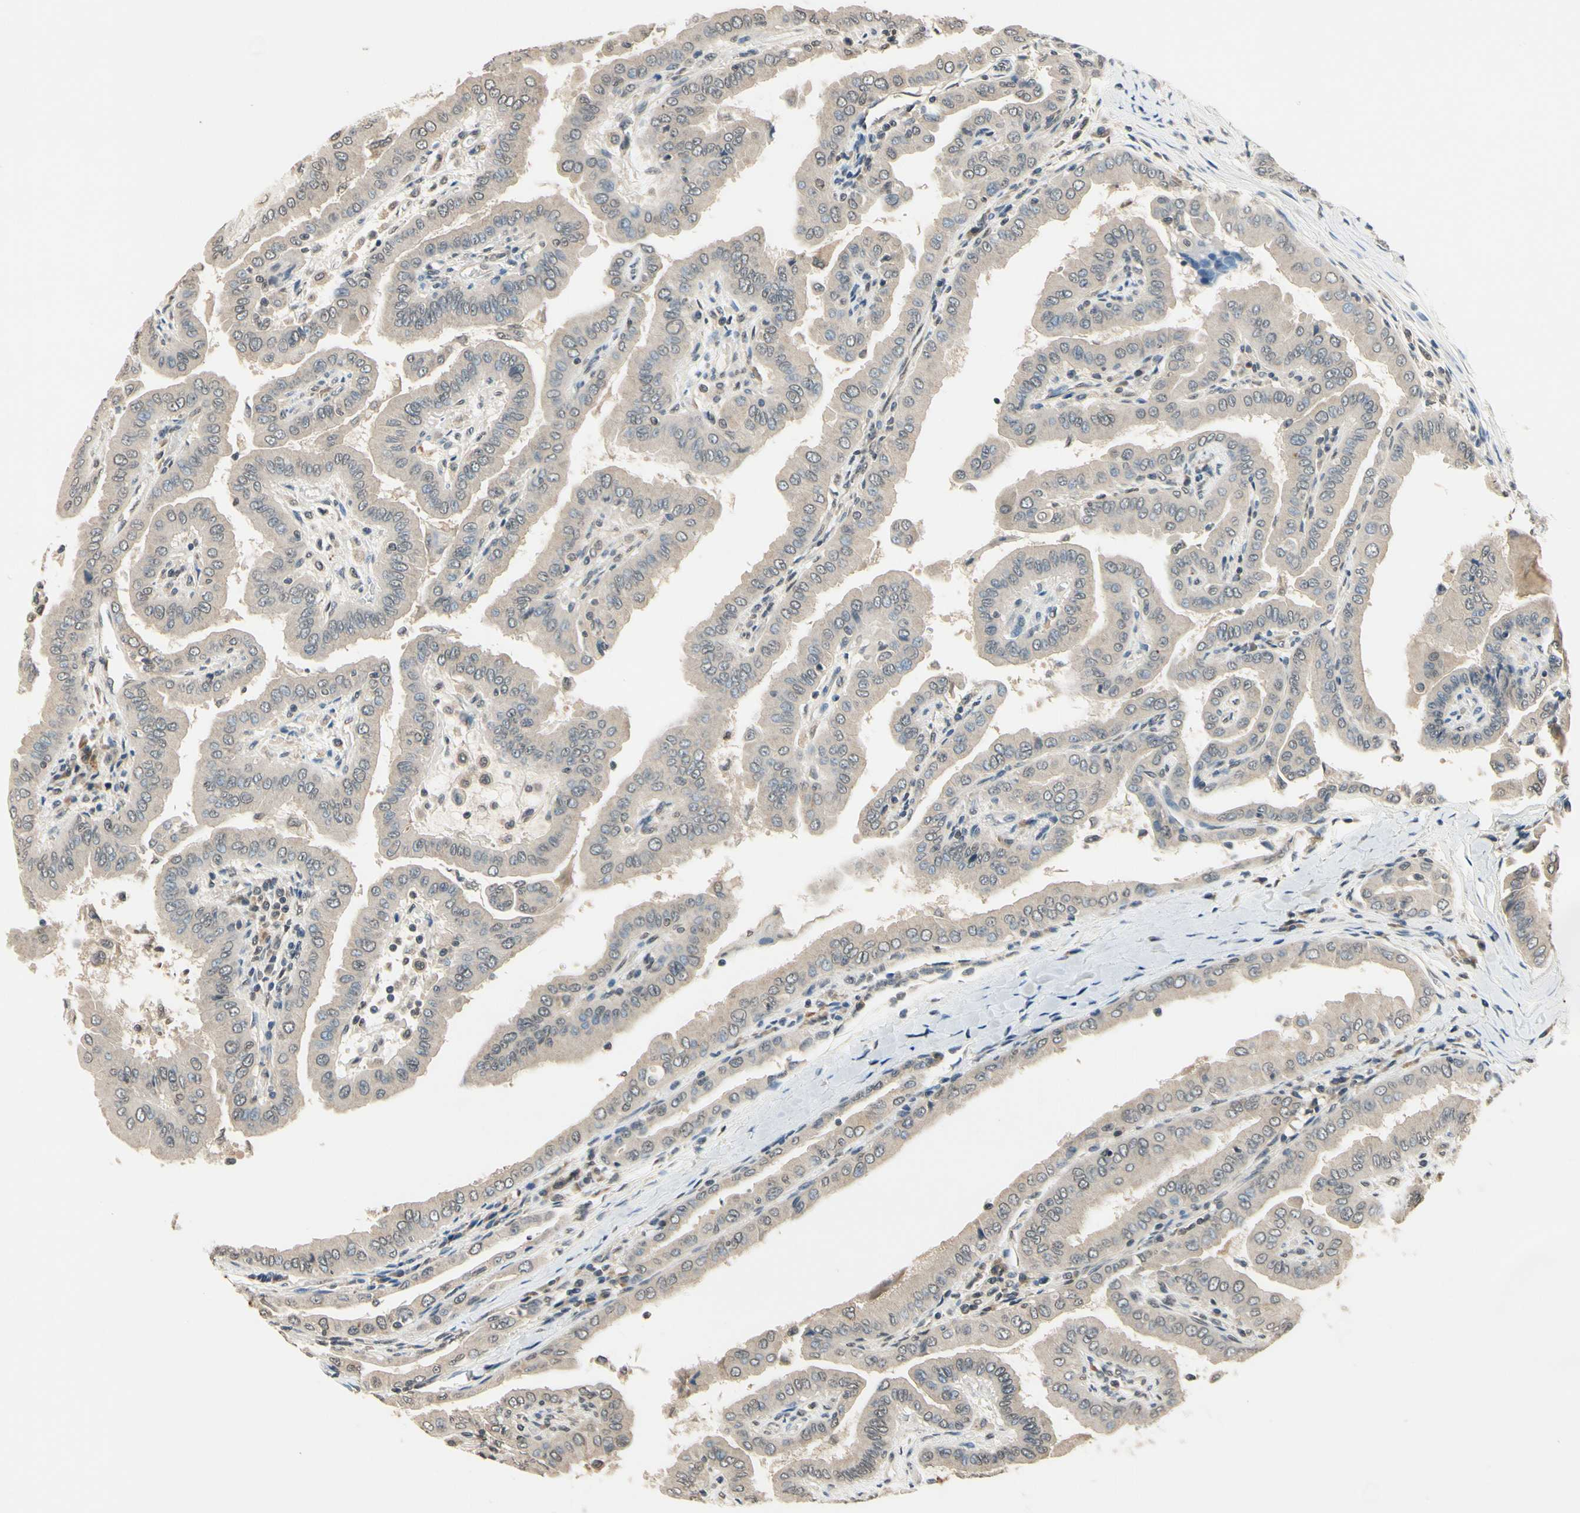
{"staining": {"intensity": "weak", "quantity": ">75%", "location": "cytoplasmic/membranous"}, "tissue": "thyroid cancer", "cell_type": "Tumor cells", "image_type": "cancer", "snomed": [{"axis": "morphology", "description": "Papillary adenocarcinoma, NOS"}, {"axis": "topography", "description": "Thyroid gland"}], "caption": "A brown stain shows weak cytoplasmic/membranous staining of a protein in human thyroid papillary adenocarcinoma tumor cells. Ihc stains the protein of interest in brown and the nuclei are stained blue.", "gene": "GCLC", "patient": {"sex": "male", "age": 33}}